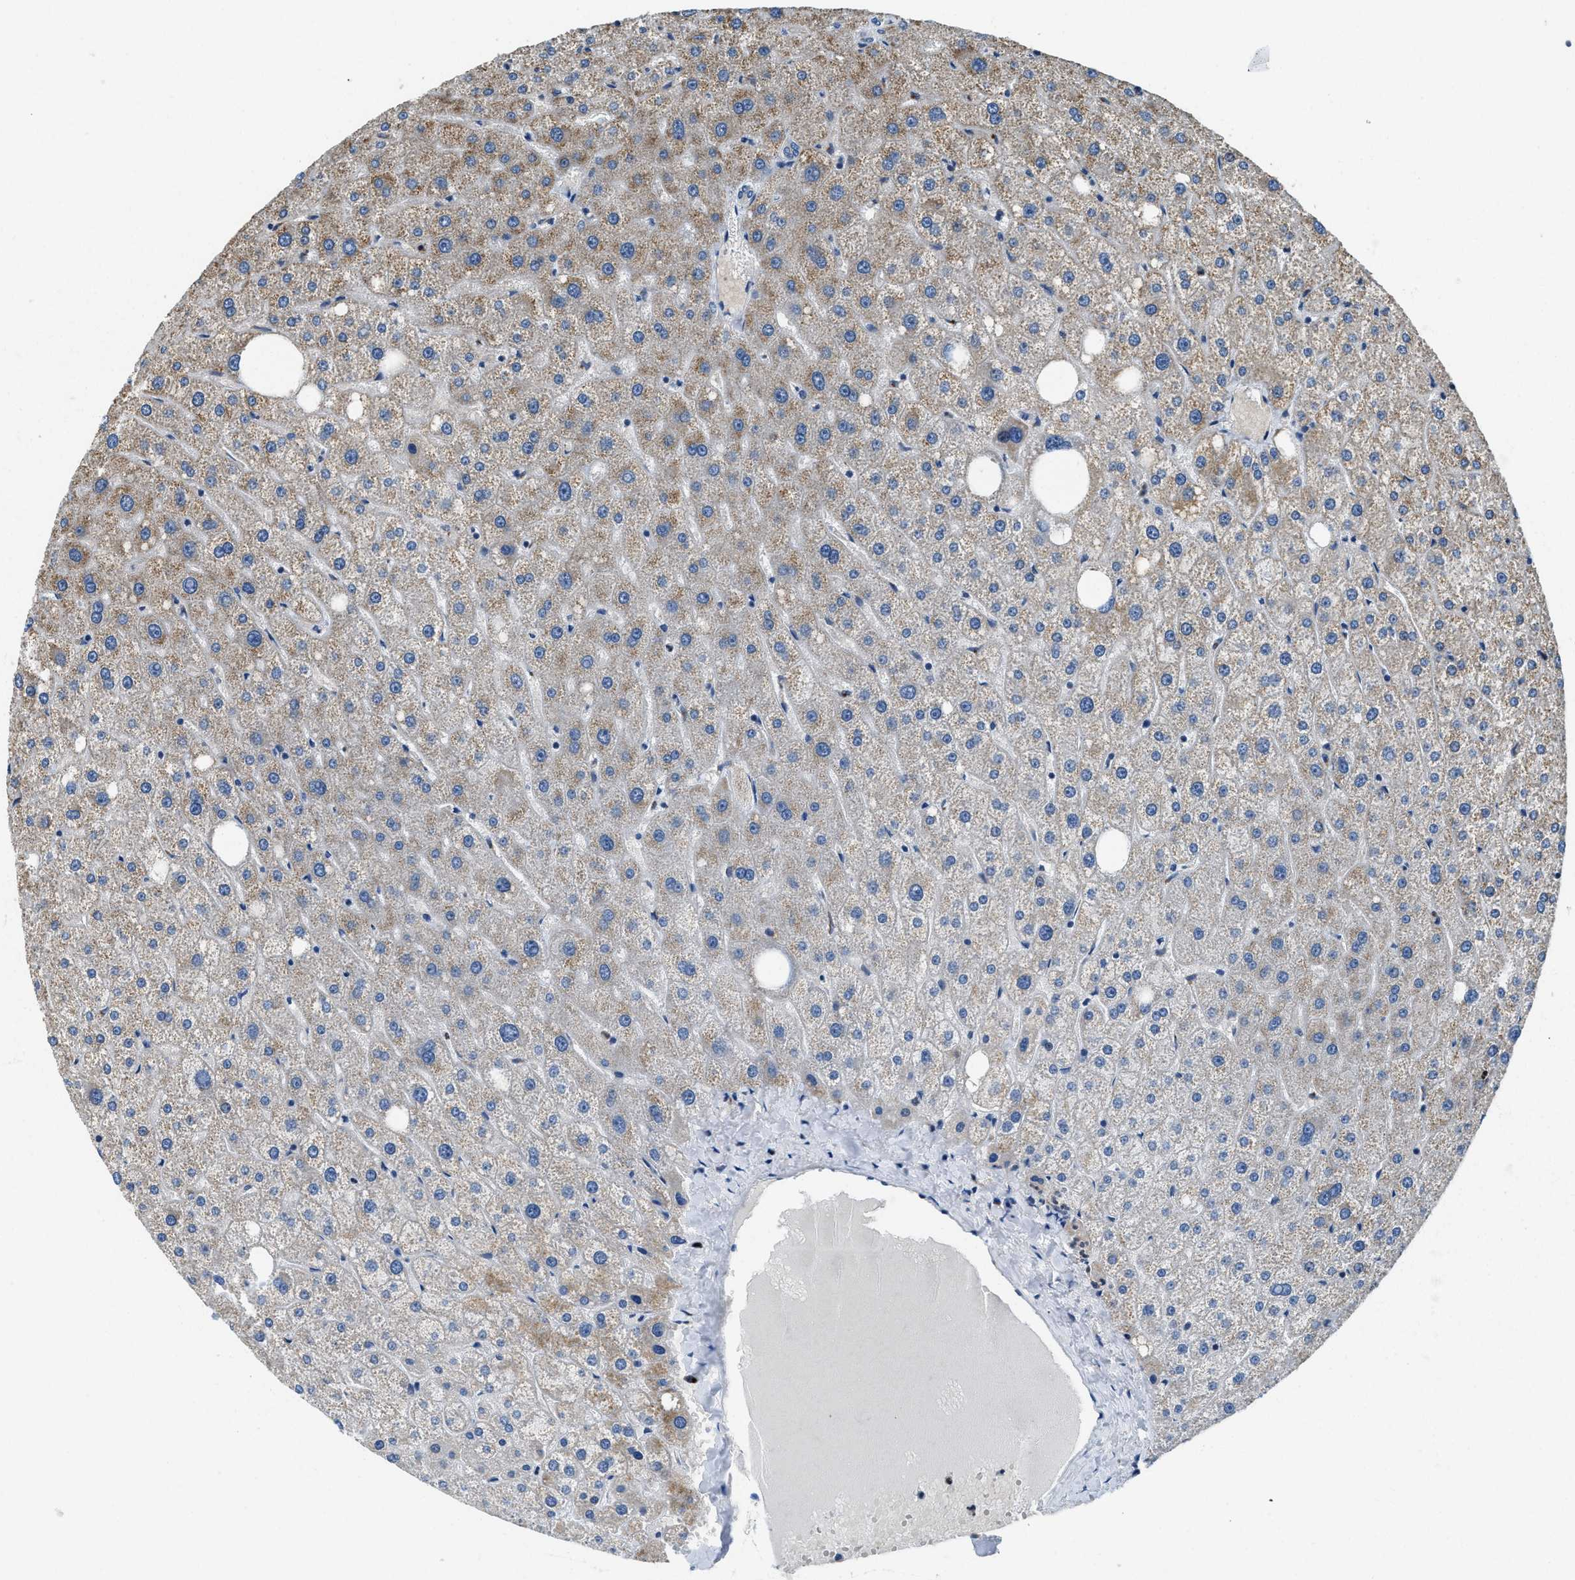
{"staining": {"intensity": "negative", "quantity": "none", "location": "none"}, "tissue": "liver", "cell_type": "Cholangiocytes", "image_type": "normal", "snomed": [{"axis": "morphology", "description": "Normal tissue, NOS"}, {"axis": "topography", "description": "Liver"}], "caption": "Immunohistochemical staining of benign liver demonstrates no significant positivity in cholangiocytes. The staining was performed using DAB (3,3'-diaminobenzidine) to visualize the protein expression in brown, while the nuclei were stained in blue with hematoxylin (Magnification: 20x).", "gene": "FUT8", "patient": {"sex": "male", "age": 73}}